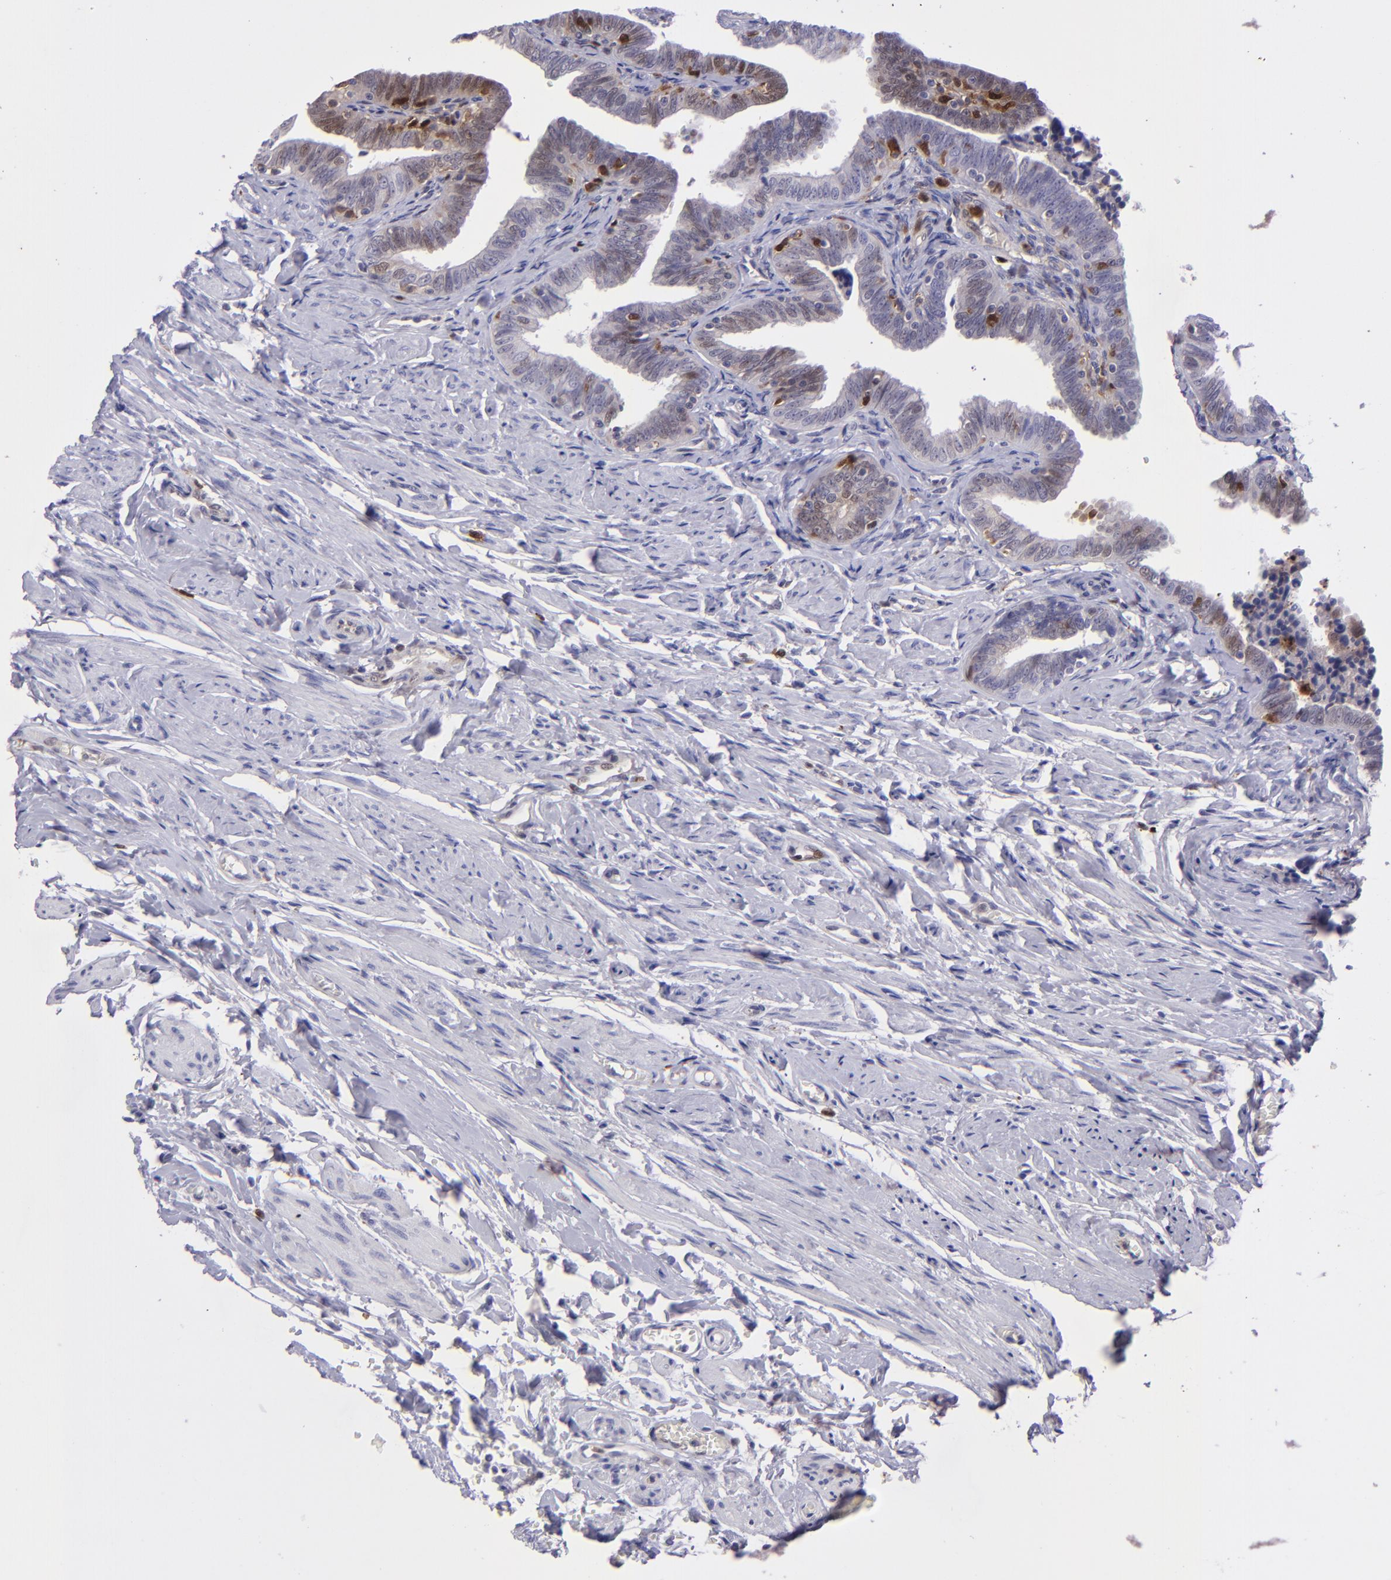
{"staining": {"intensity": "weak", "quantity": "<25%", "location": "cytoplasmic/membranous"}, "tissue": "fallopian tube", "cell_type": "Glandular cells", "image_type": "normal", "snomed": [{"axis": "morphology", "description": "Normal tissue, NOS"}, {"axis": "topography", "description": "Fallopian tube"}, {"axis": "topography", "description": "Ovary"}], "caption": "Immunohistochemistry (IHC) photomicrograph of unremarkable fallopian tube: fallopian tube stained with DAB demonstrates no significant protein expression in glandular cells.", "gene": "TYMP", "patient": {"sex": "female", "age": 69}}